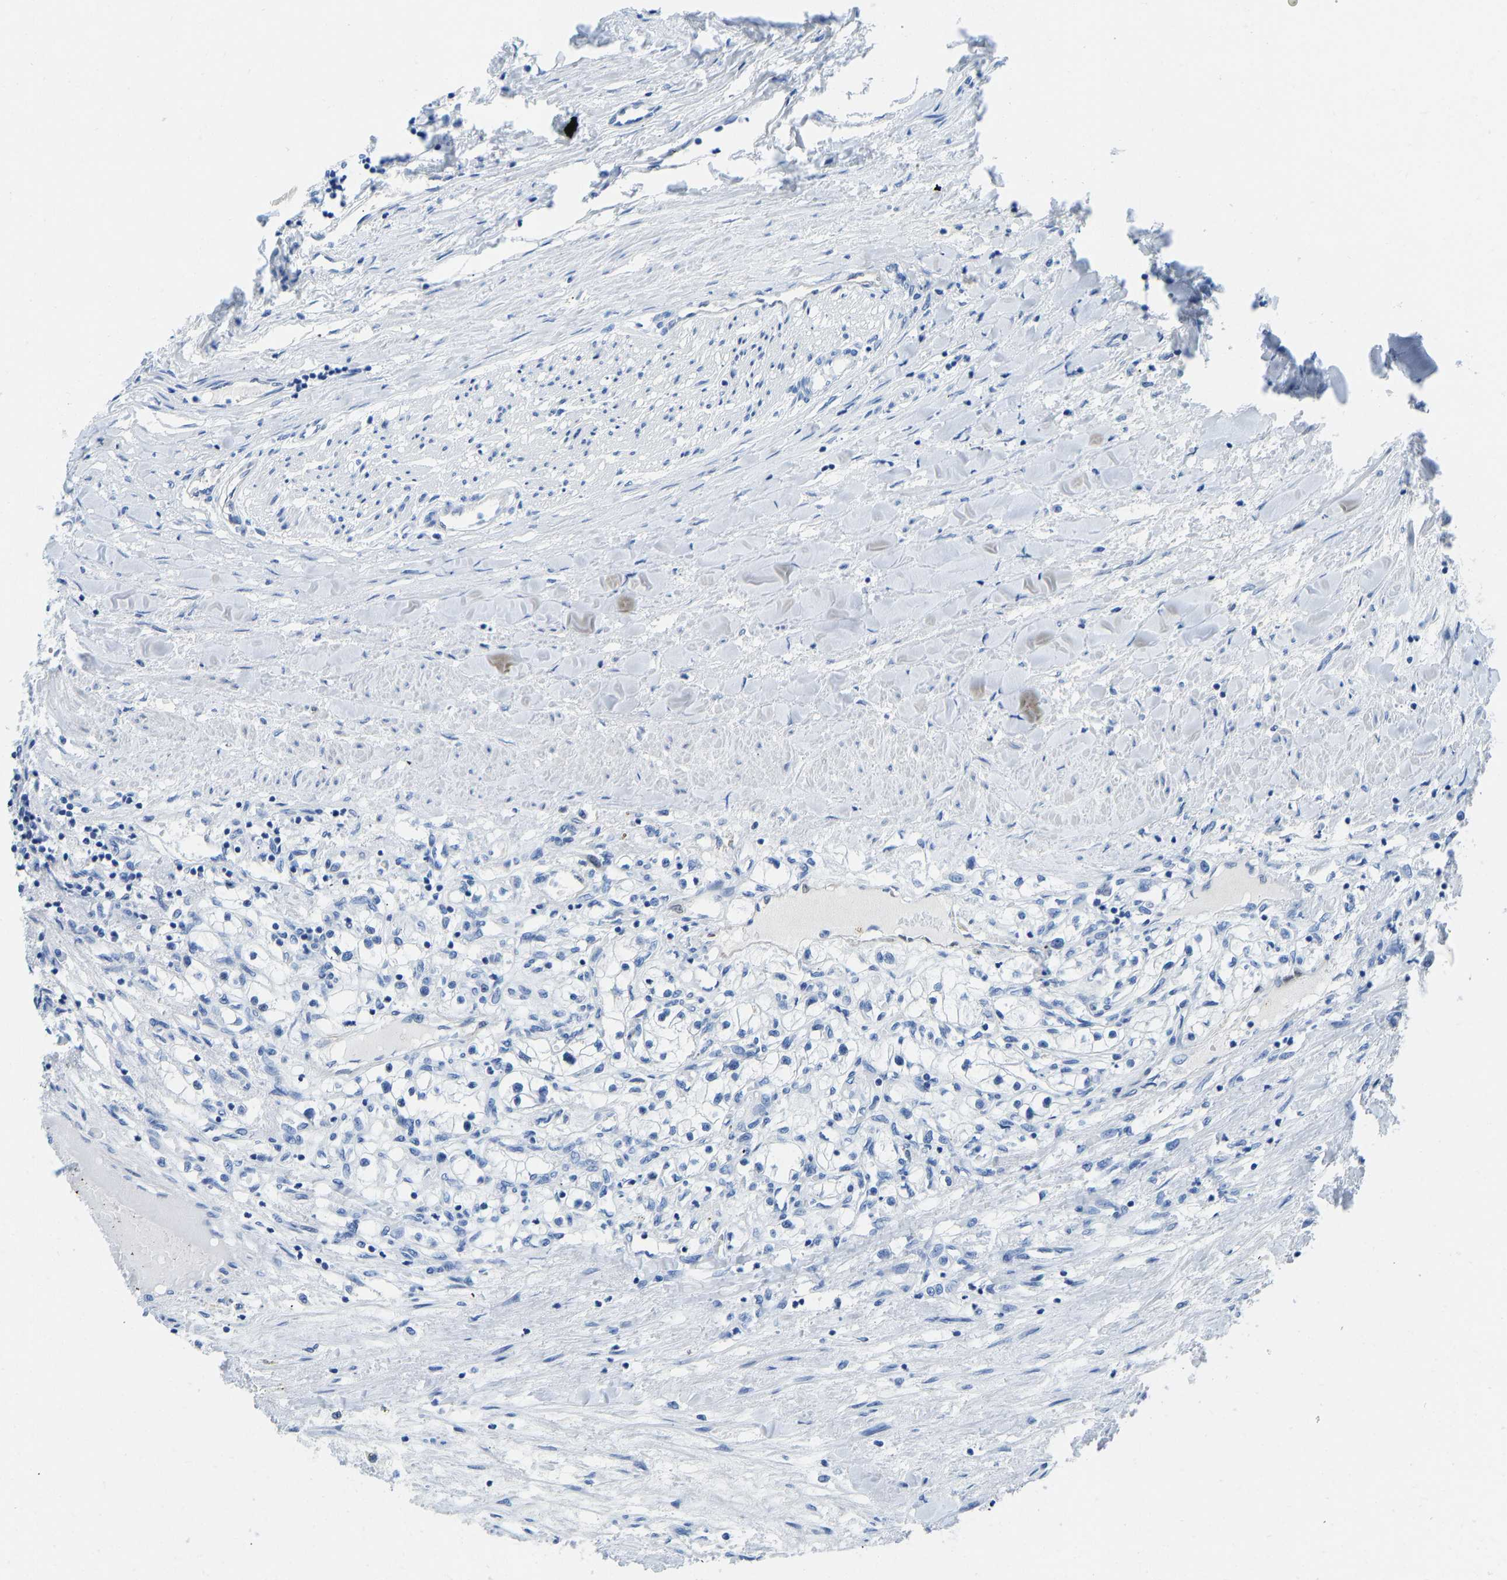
{"staining": {"intensity": "negative", "quantity": "none", "location": "none"}, "tissue": "renal cancer", "cell_type": "Tumor cells", "image_type": "cancer", "snomed": [{"axis": "morphology", "description": "Adenocarcinoma, NOS"}, {"axis": "topography", "description": "Kidney"}], "caption": "Immunohistochemical staining of renal adenocarcinoma exhibits no significant positivity in tumor cells.", "gene": "NKAIN3", "patient": {"sex": "male", "age": 68}}